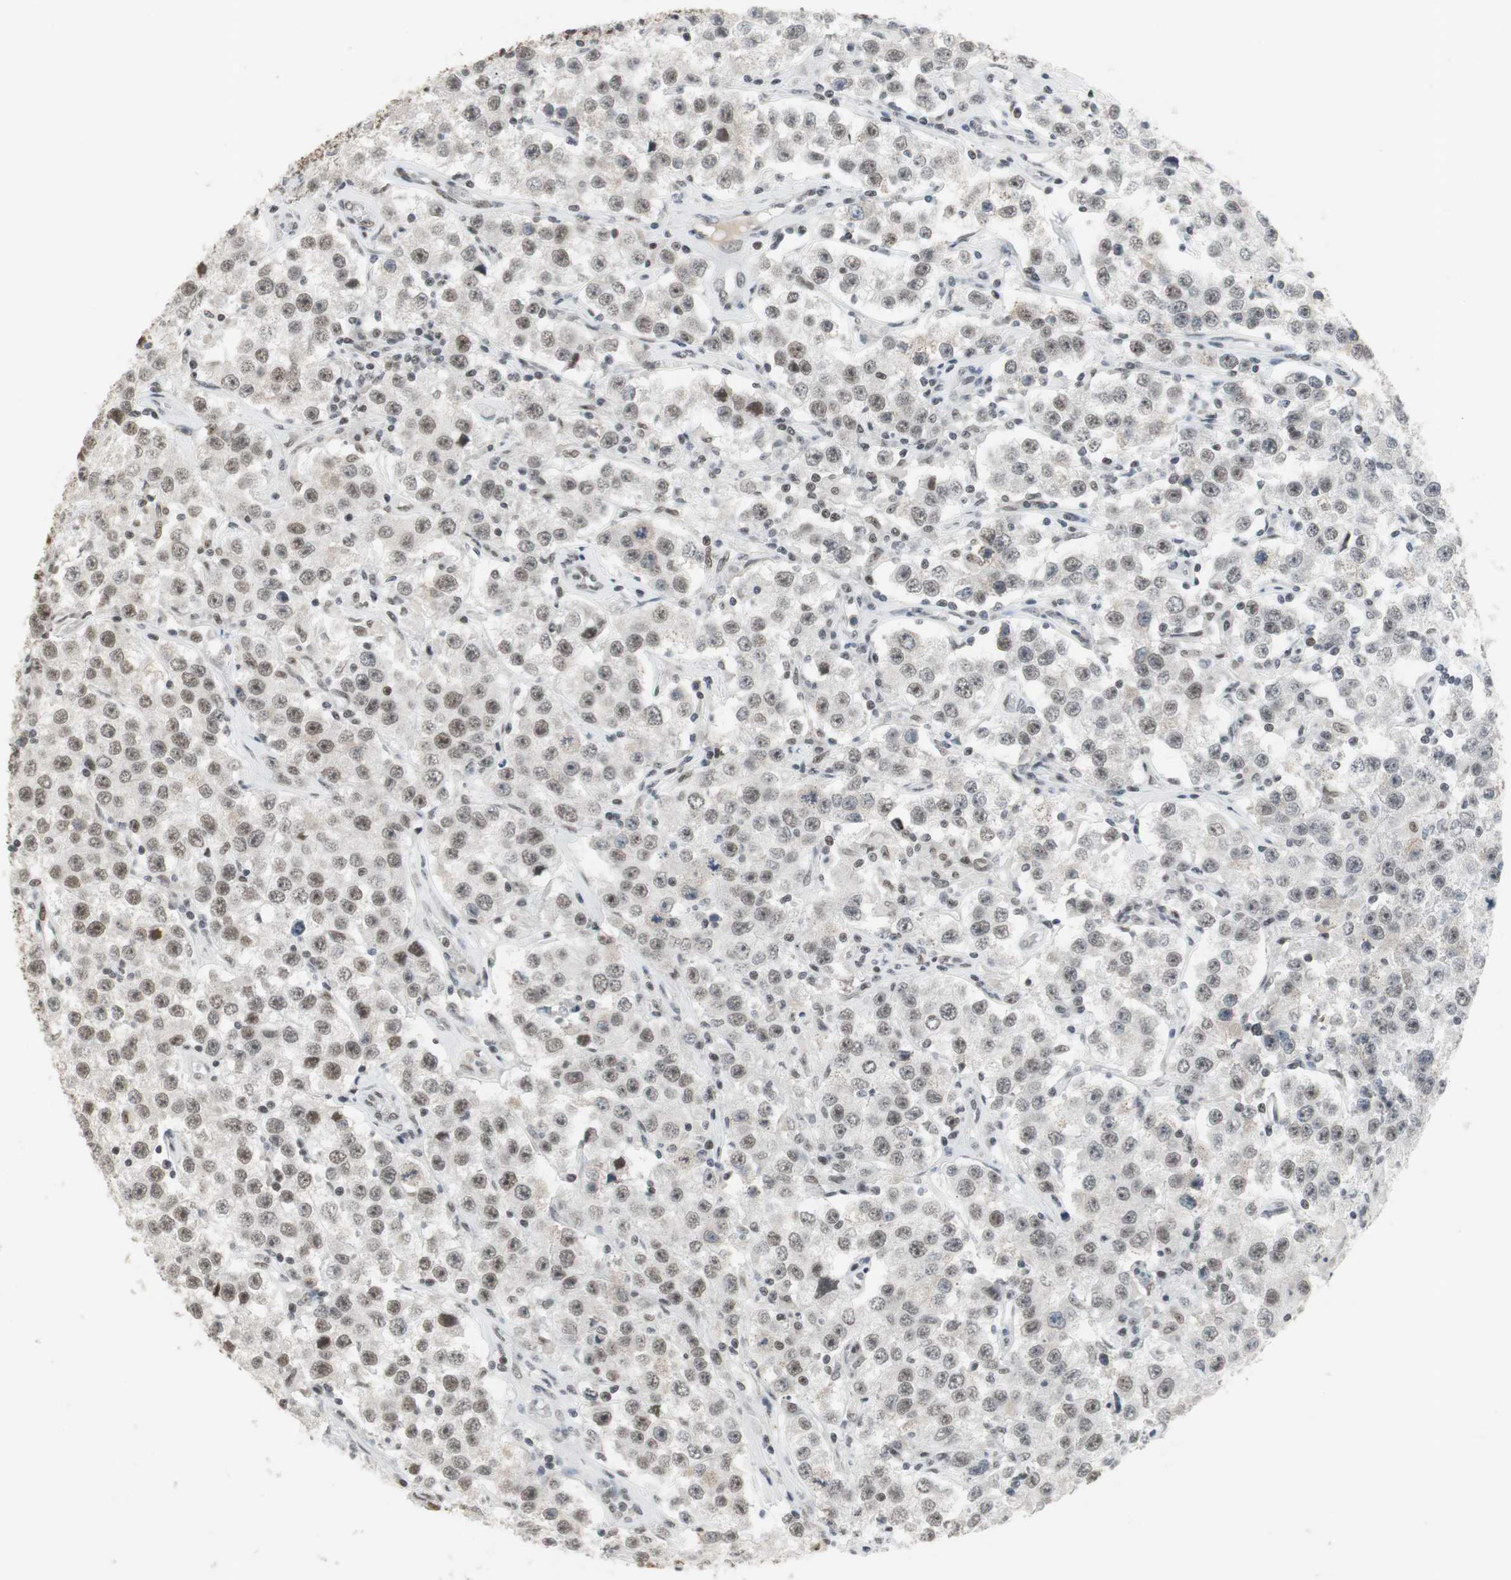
{"staining": {"intensity": "weak", "quantity": "25%-75%", "location": "nuclear"}, "tissue": "testis cancer", "cell_type": "Tumor cells", "image_type": "cancer", "snomed": [{"axis": "morphology", "description": "Seminoma, NOS"}, {"axis": "topography", "description": "Testis"}], "caption": "Immunohistochemical staining of testis seminoma exhibits low levels of weak nuclear staining in approximately 25%-75% of tumor cells.", "gene": "RTF1", "patient": {"sex": "male", "age": 52}}